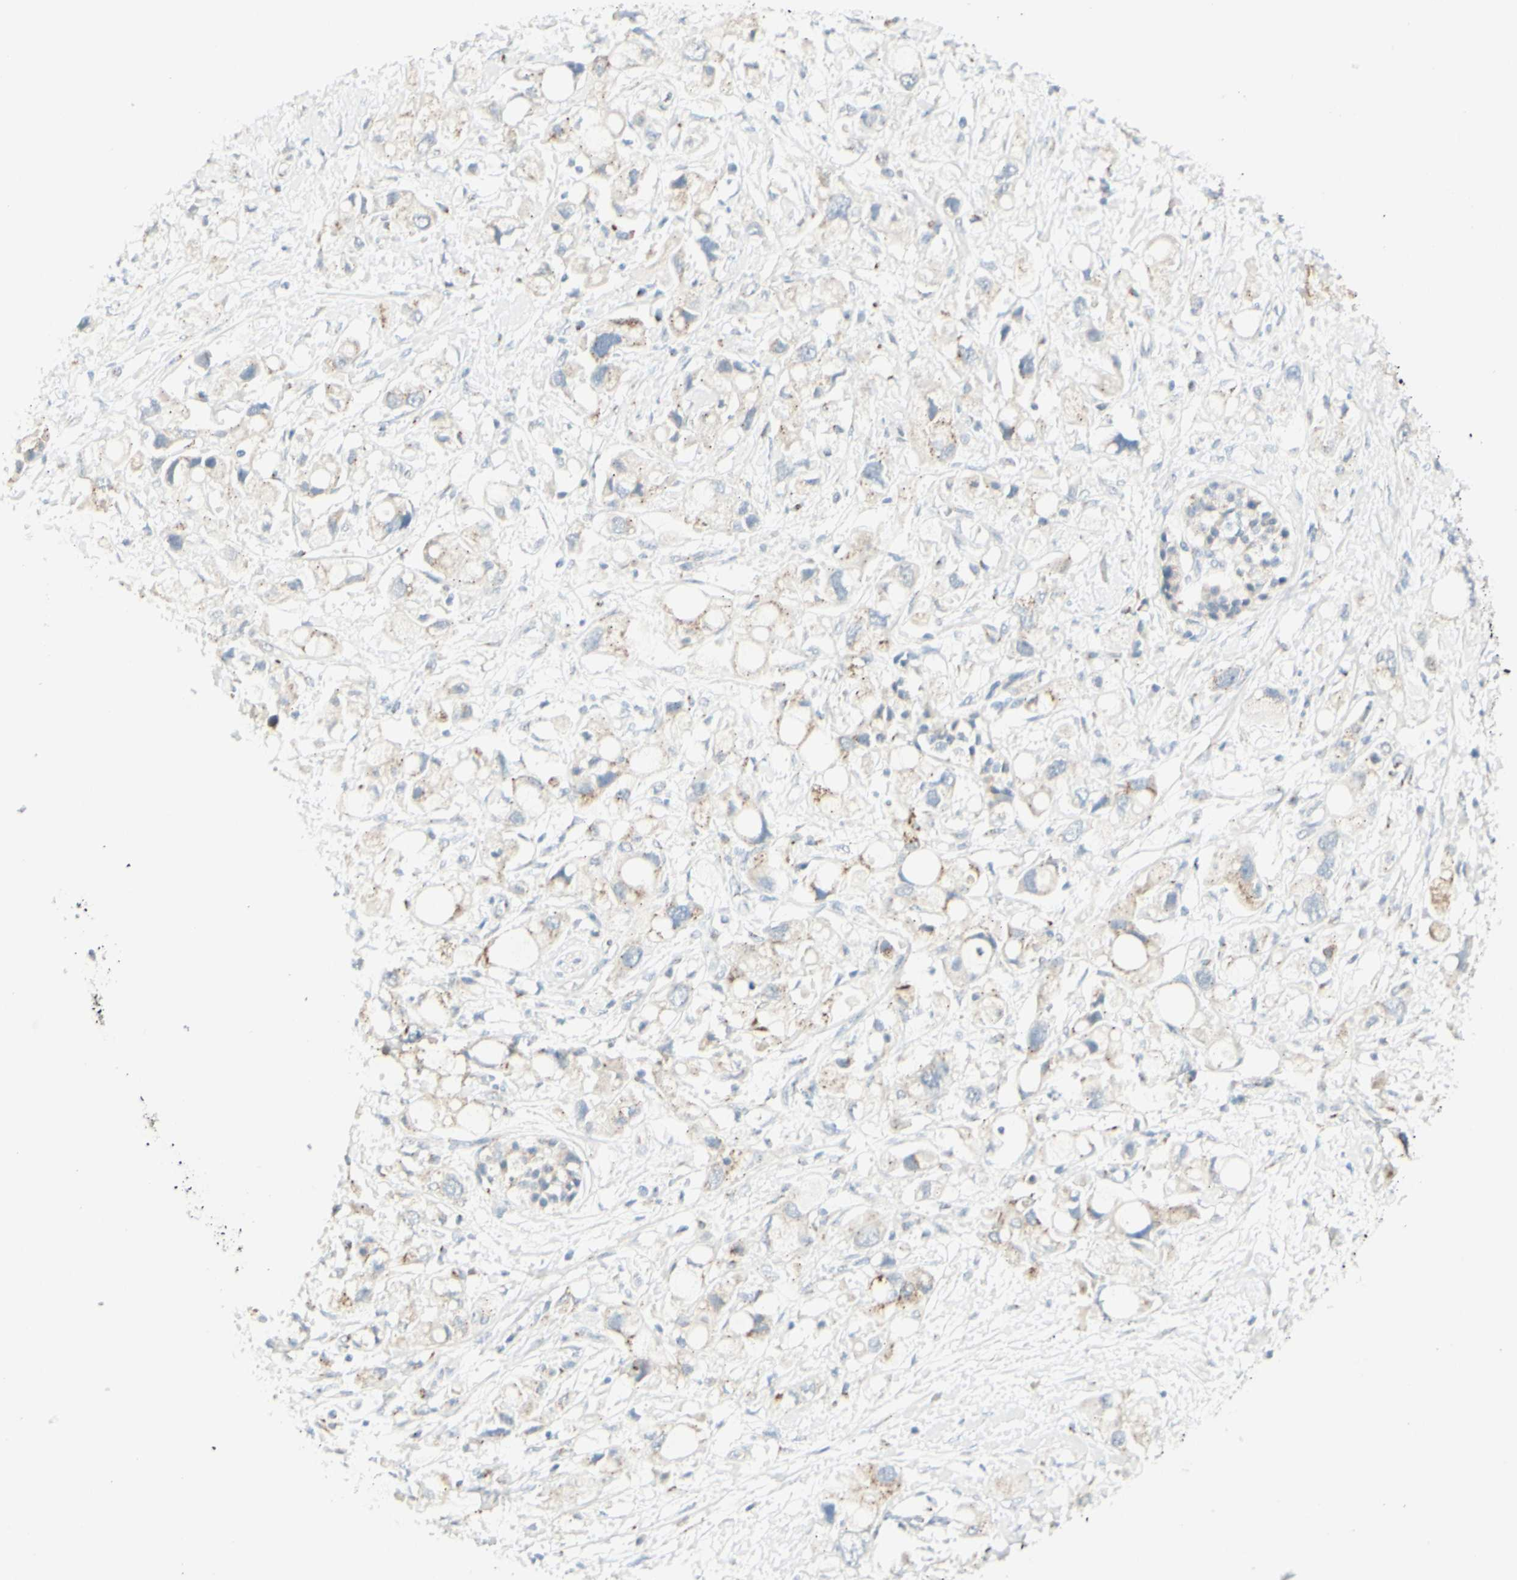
{"staining": {"intensity": "weak", "quantity": "25%-75%", "location": "cytoplasmic/membranous"}, "tissue": "pancreatic cancer", "cell_type": "Tumor cells", "image_type": "cancer", "snomed": [{"axis": "morphology", "description": "Adenocarcinoma, NOS"}, {"axis": "topography", "description": "Pancreas"}], "caption": "Immunohistochemistry (IHC) photomicrograph of human pancreatic adenocarcinoma stained for a protein (brown), which displays low levels of weak cytoplasmic/membranous staining in approximately 25%-75% of tumor cells.", "gene": "B4GALT1", "patient": {"sex": "female", "age": 56}}